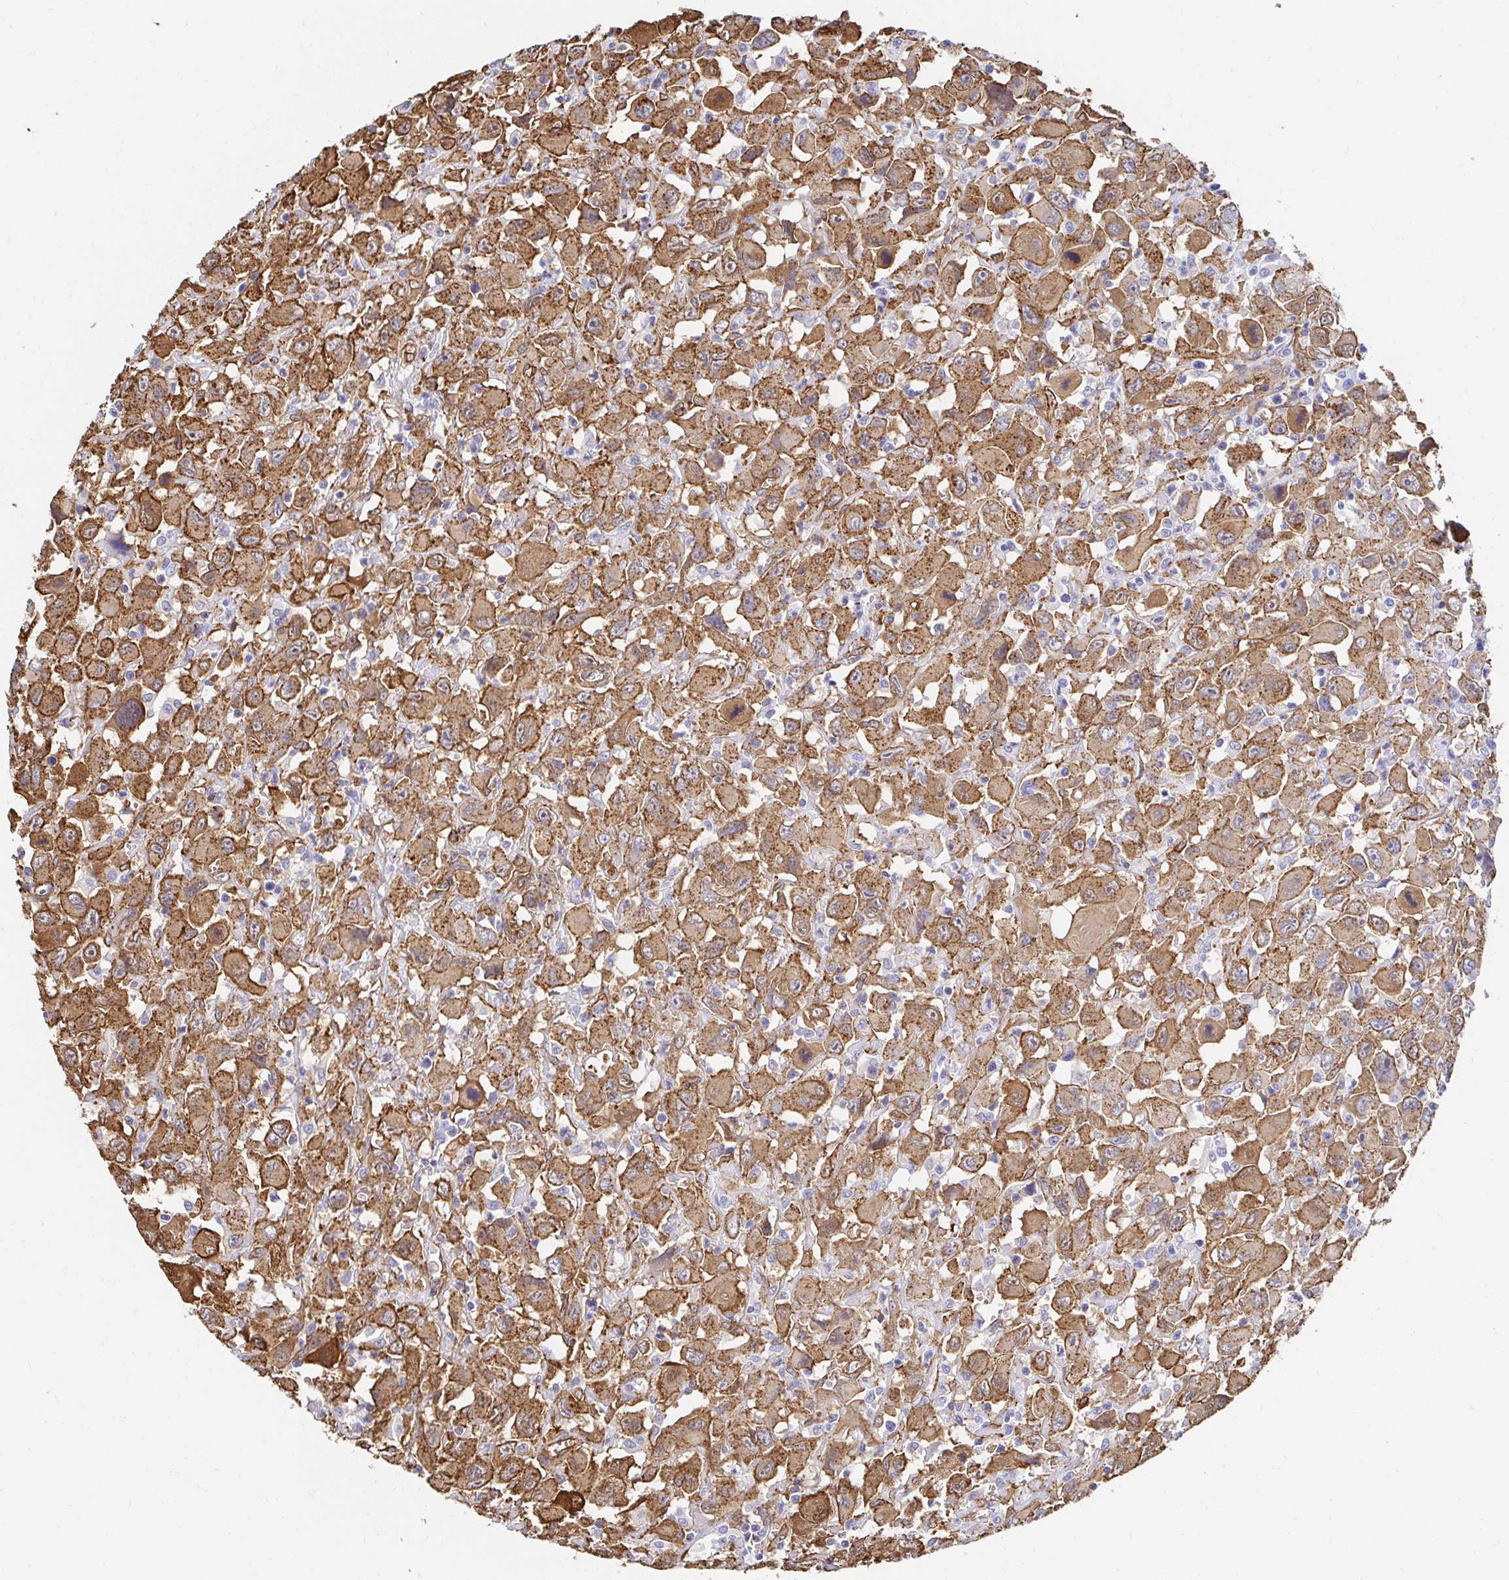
{"staining": {"intensity": "moderate", "quantity": ">75%", "location": "cytoplasmic/membranous"}, "tissue": "head and neck cancer", "cell_type": "Tumor cells", "image_type": "cancer", "snomed": [{"axis": "morphology", "description": "Squamous cell carcinoma, NOS"}, {"axis": "morphology", "description": "Squamous cell carcinoma, metastatic, NOS"}, {"axis": "topography", "description": "Oral tissue"}, {"axis": "topography", "description": "Head-Neck"}], "caption": "Immunohistochemistry photomicrograph of neoplastic tissue: squamous cell carcinoma (head and neck) stained using IHC reveals medium levels of moderate protein expression localized specifically in the cytoplasmic/membranous of tumor cells, appearing as a cytoplasmic/membranous brown color.", "gene": "CTTN", "patient": {"sex": "female", "age": 85}}